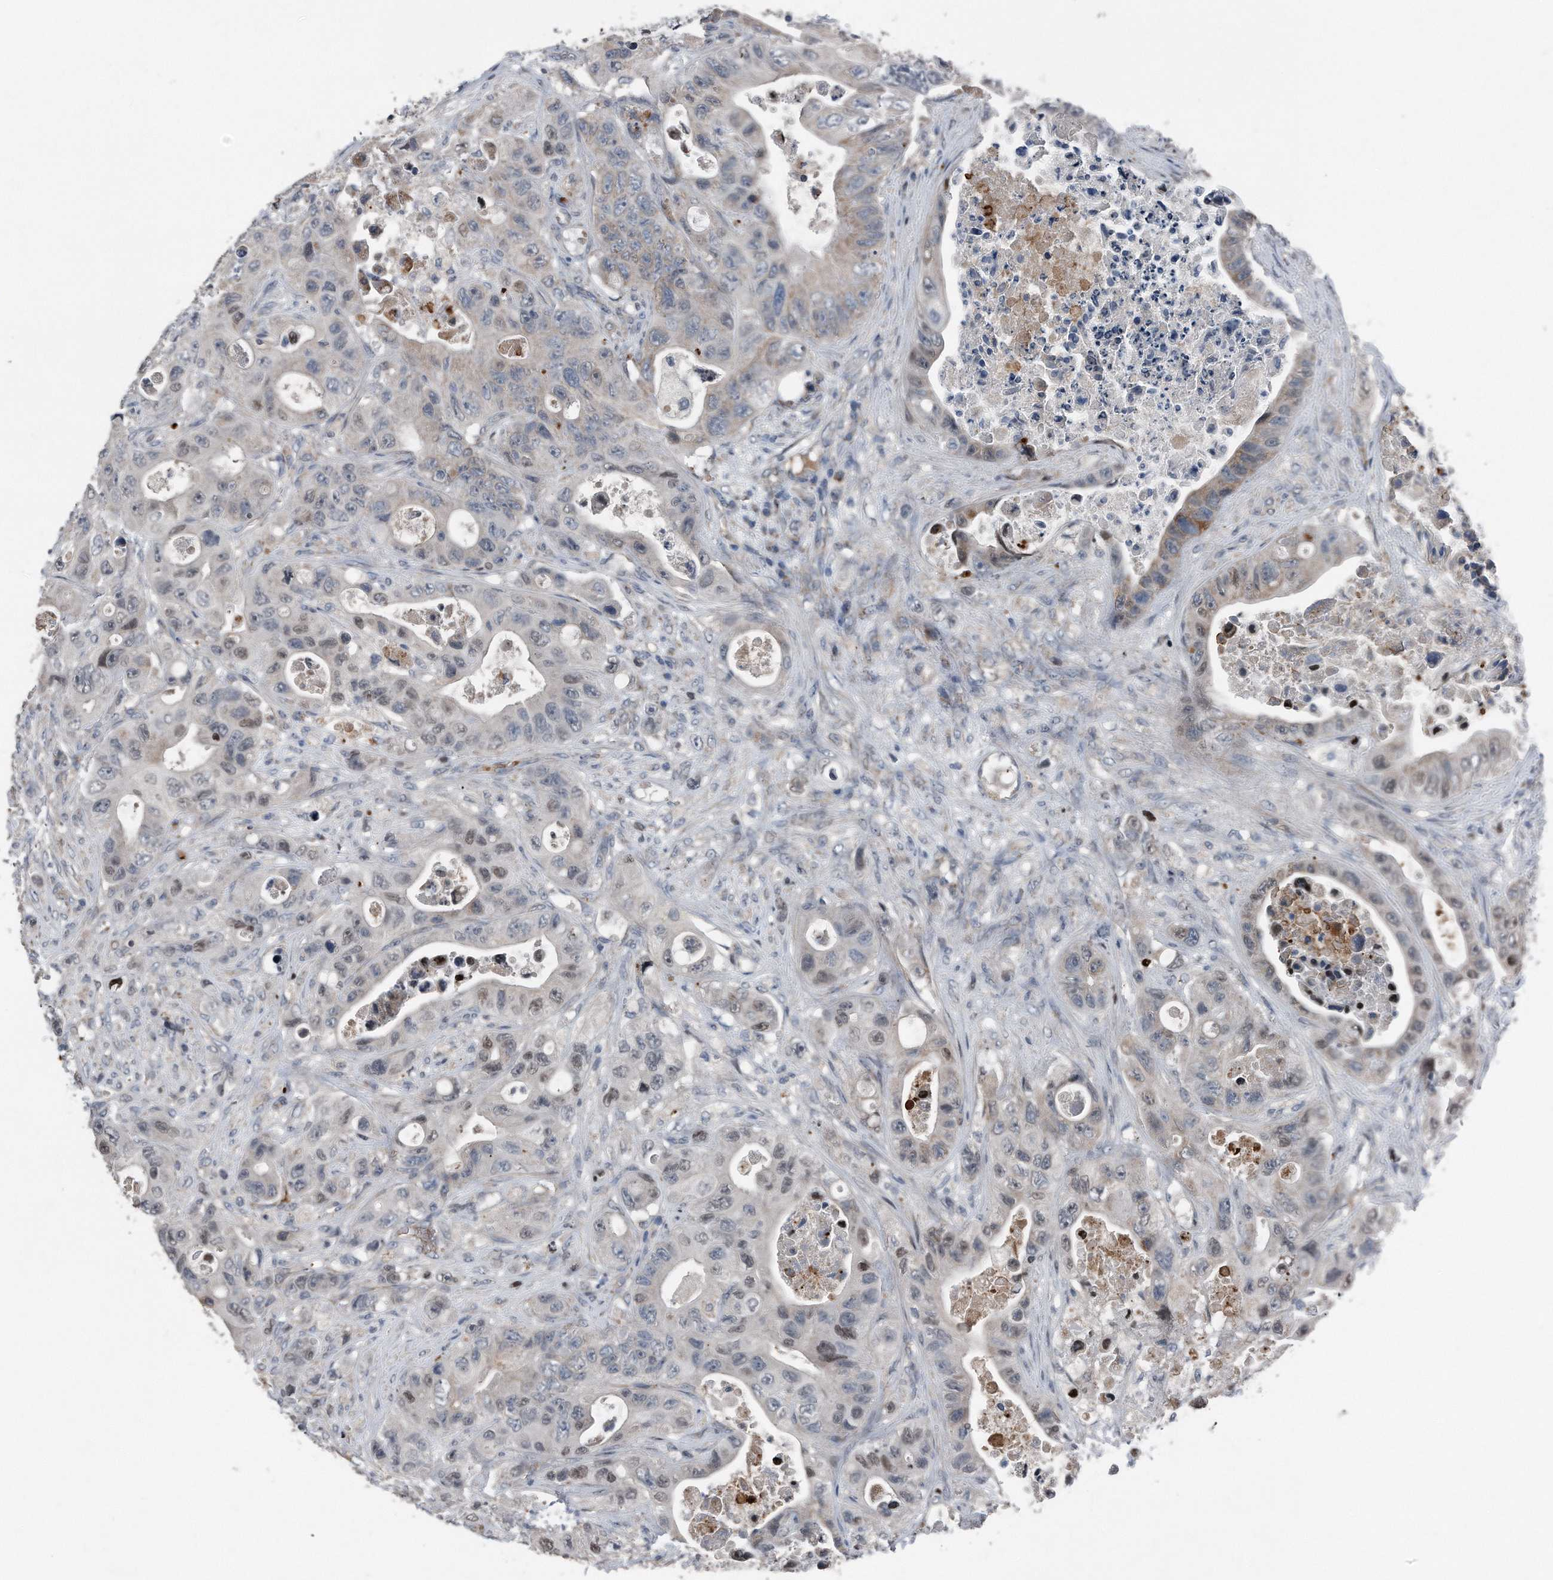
{"staining": {"intensity": "weak", "quantity": "<25%", "location": "cytoplasmic/membranous"}, "tissue": "colorectal cancer", "cell_type": "Tumor cells", "image_type": "cancer", "snomed": [{"axis": "morphology", "description": "Adenocarcinoma, NOS"}, {"axis": "topography", "description": "Colon"}], "caption": "A micrograph of human colorectal cancer is negative for staining in tumor cells.", "gene": "DST", "patient": {"sex": "female", "age": 46}}